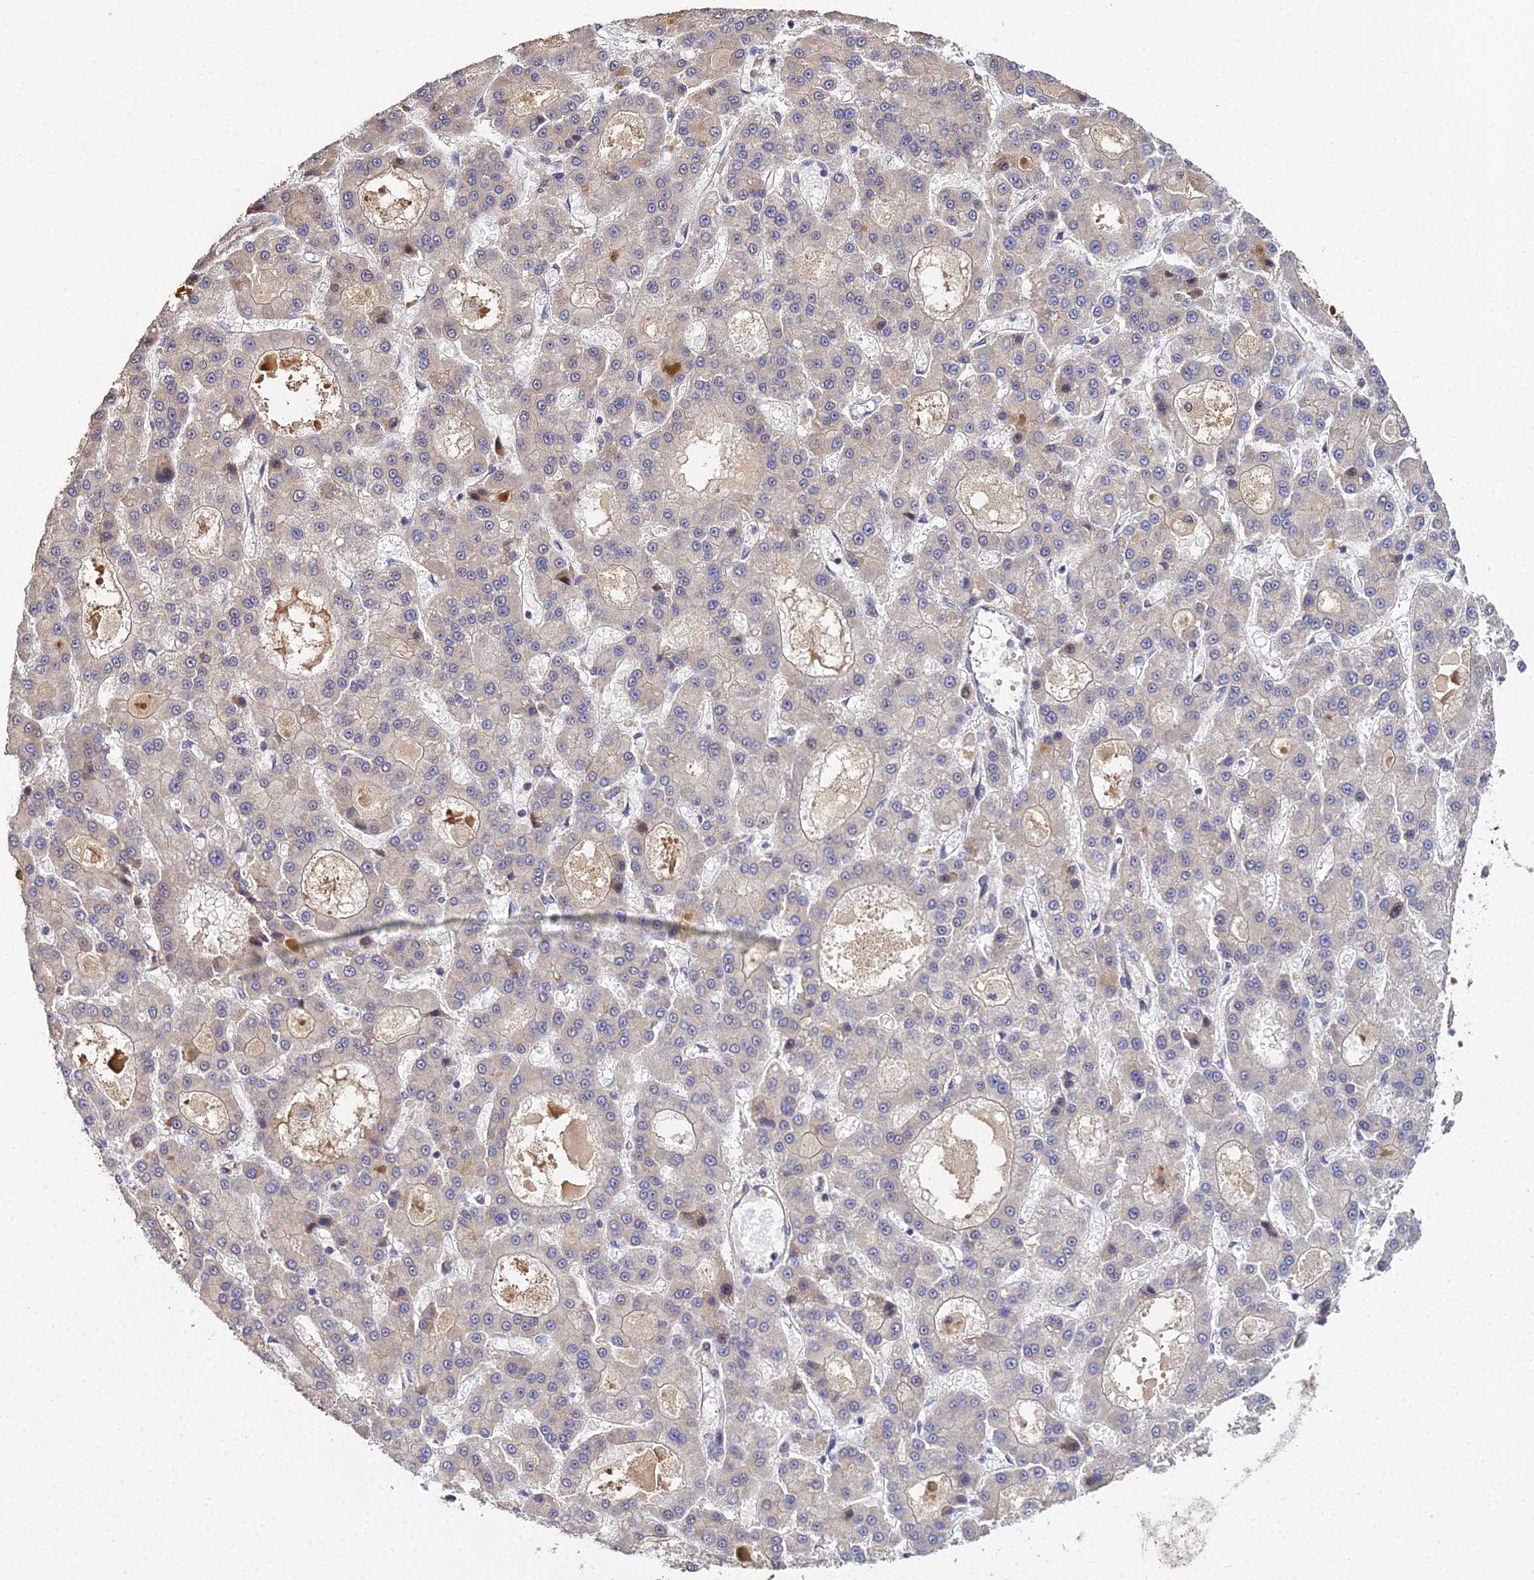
{"staining": {"intensity": "negative", "quantity": "none", "location": "none"}, "tissue": "liver cancer", "cell_type": "Tumor cells", "image_type": "cancer", "snomed": [{"axis": "morphology", "description": "Carcinoma, Hepatocellular, NOS"}, {"axis": "topography", "description": "Liver"}], "caption": "Immunohistochemical staining of human liver hepatocellular carcinoma exhibits no significant positivity in tumor cells. (Brightfield microscopy of DAB (3,3'-diaminobenzidine) IHC at high magnification).", "gene": "ERCC5", "patient": {"sex": "male", "age": 70}}